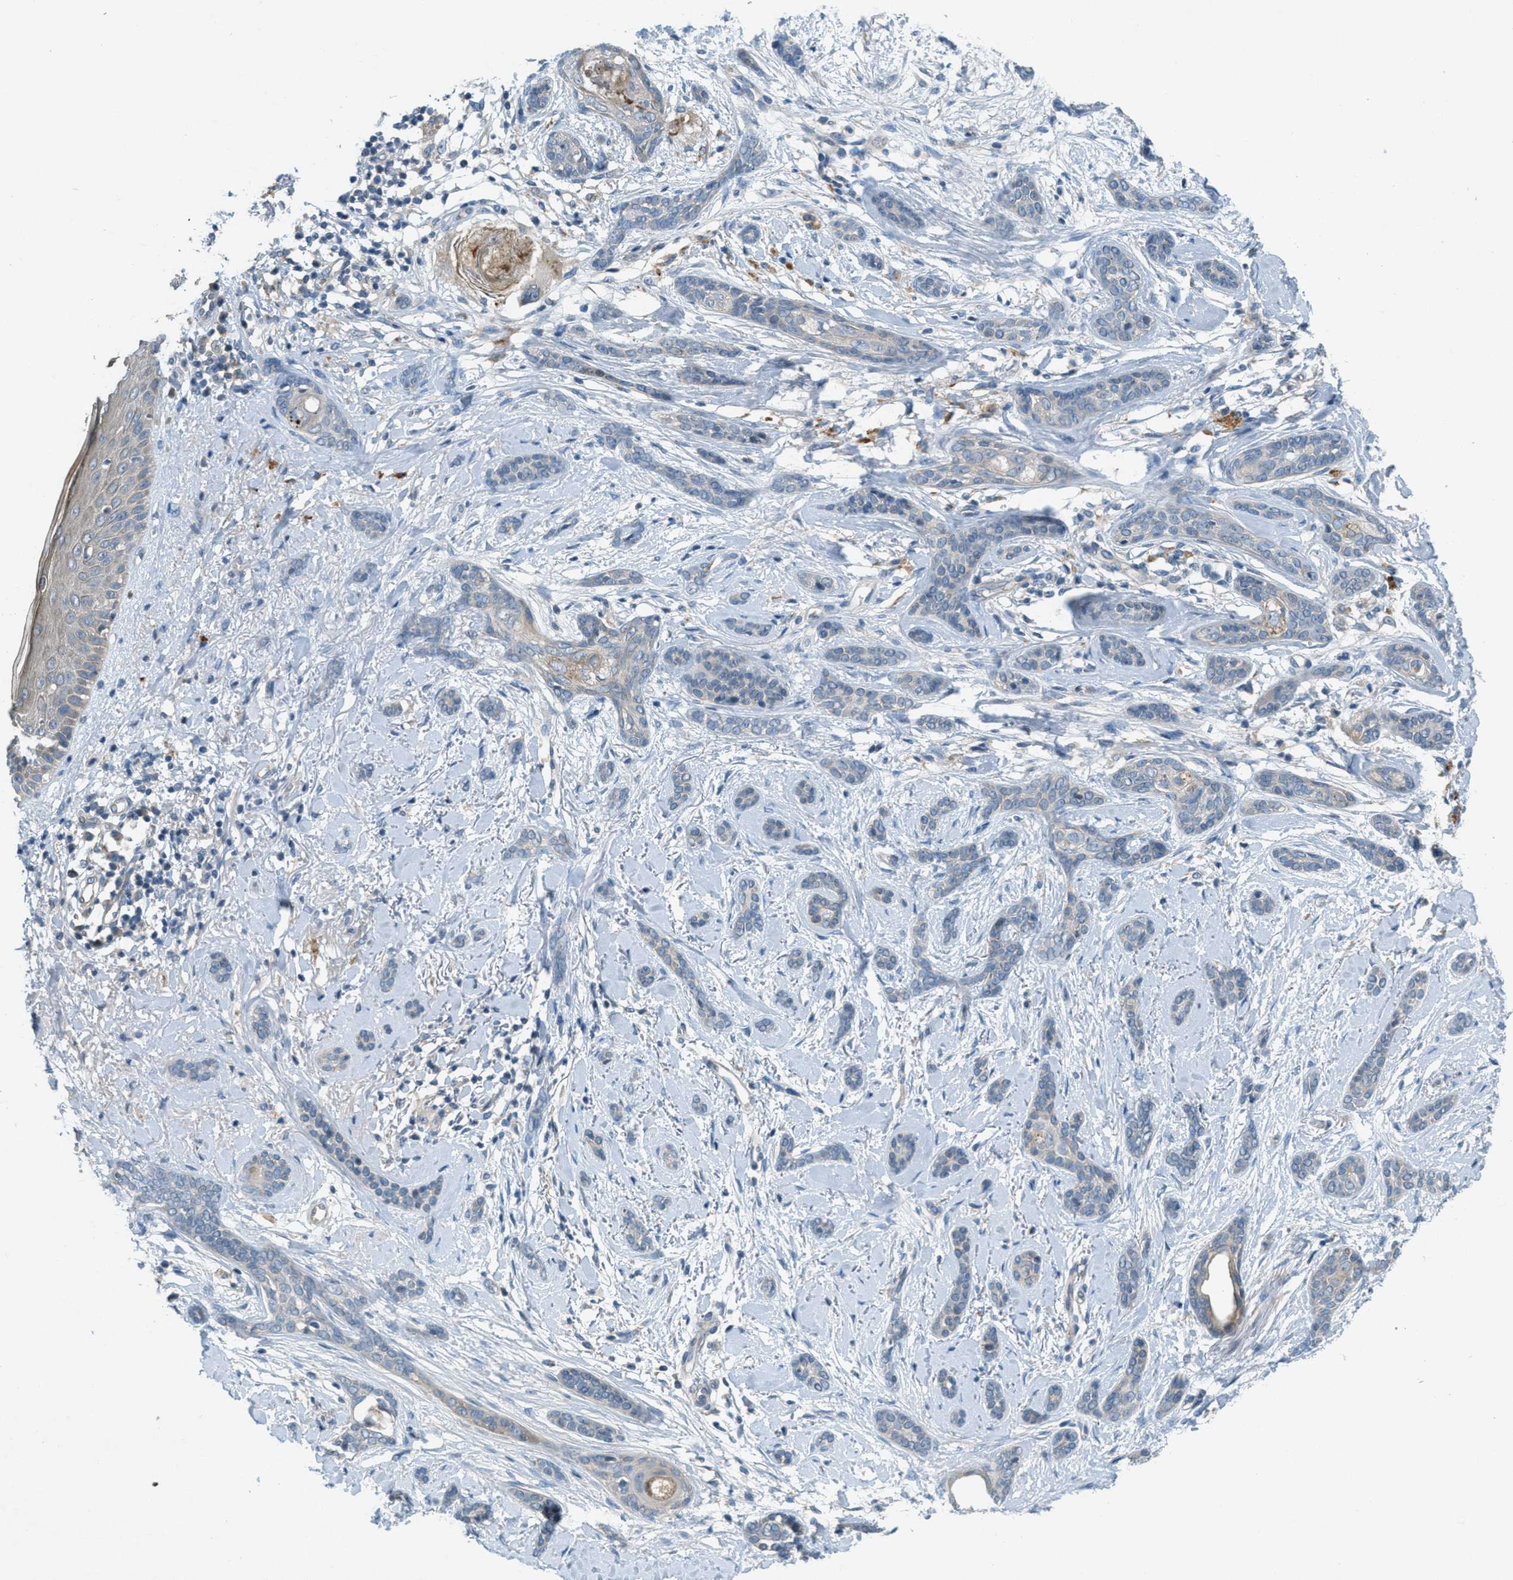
{"staining": {"intensity": "weak", "quantity": "25%-75%", "location": "cytoplasmic/membranous"}, "tissue": "skin cancer", "cell_type": "Tumor cells", "image_type": "cancer", "snomed": [{"axis": "morphology", "description": "Basal cell carcinoma"}, {"axis": "morphology", "description": "Adnexal tumor, benign"}, {"axis": "topography", "description": "Skin"}], "caption": "Brown immunohistochemical staining in benign adnexal tumor (skin) reveals weak cytoplasmic/membranous expression in about 25%-75% of tumor cells.", "gene": "ADCY6", "patient": {"sex": "female", "age": 42}}